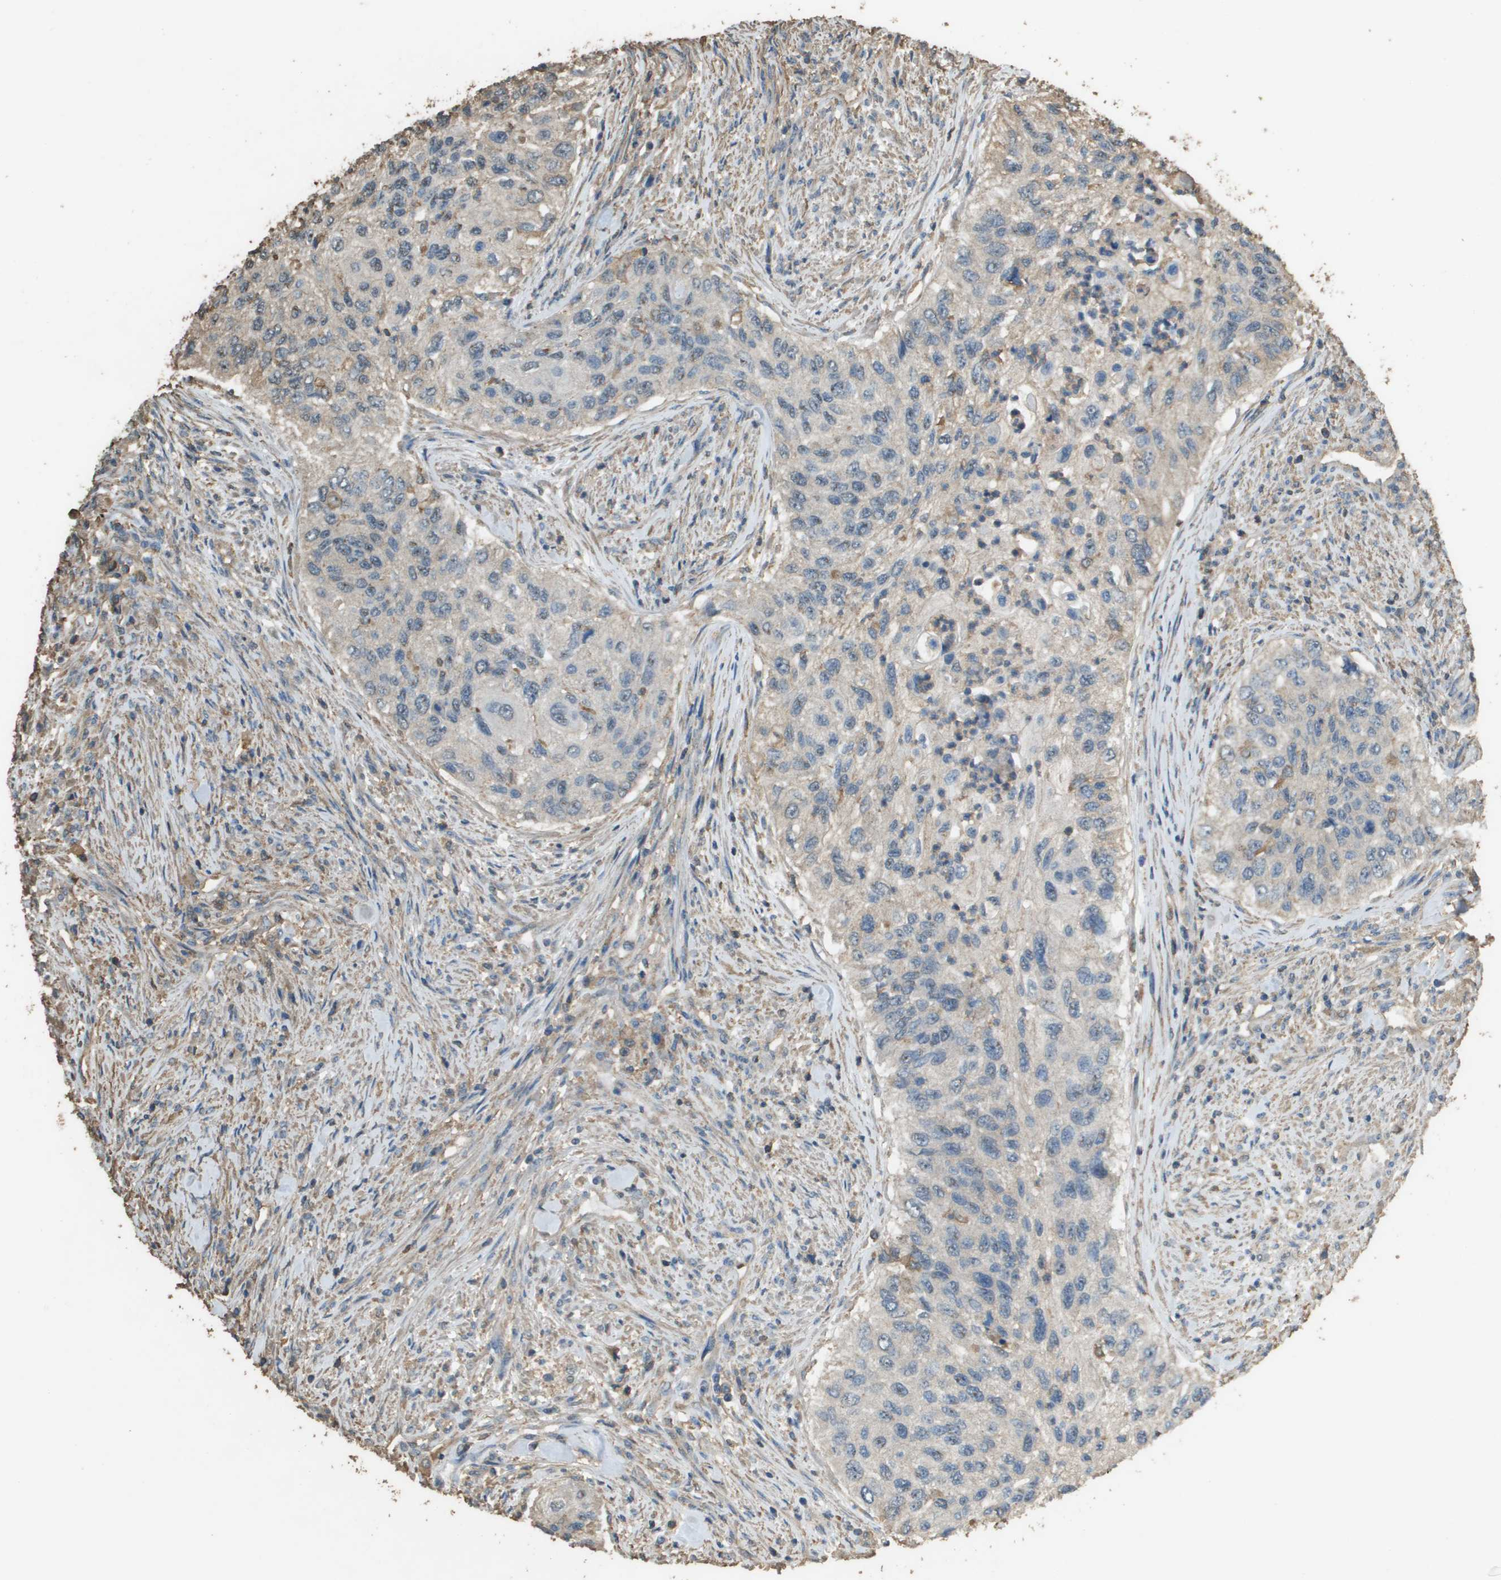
{"staining": {"intensity": "negative", "quantity": "none", "location": "none"}, "tissue": "urothelial cancer", "cell_type": "Tumor cells", "image_type": "cancer", "snomed": [{"axis": "morphology", "description": "Urothelial carcinoma, High grade"}, {"axis": "topography", "description": "Urinary bladder"}], "caption": "High magnification brightfield microscopy of high-grade urothelial carcinoma stained with DAB (3,3'-diaminobenzidine) (brown) and counterstained with hematoxylin (blue): tumor cells show no significant expression.", "gene": "MS4A7", "patient": {"sex": "female", "age": 60}}